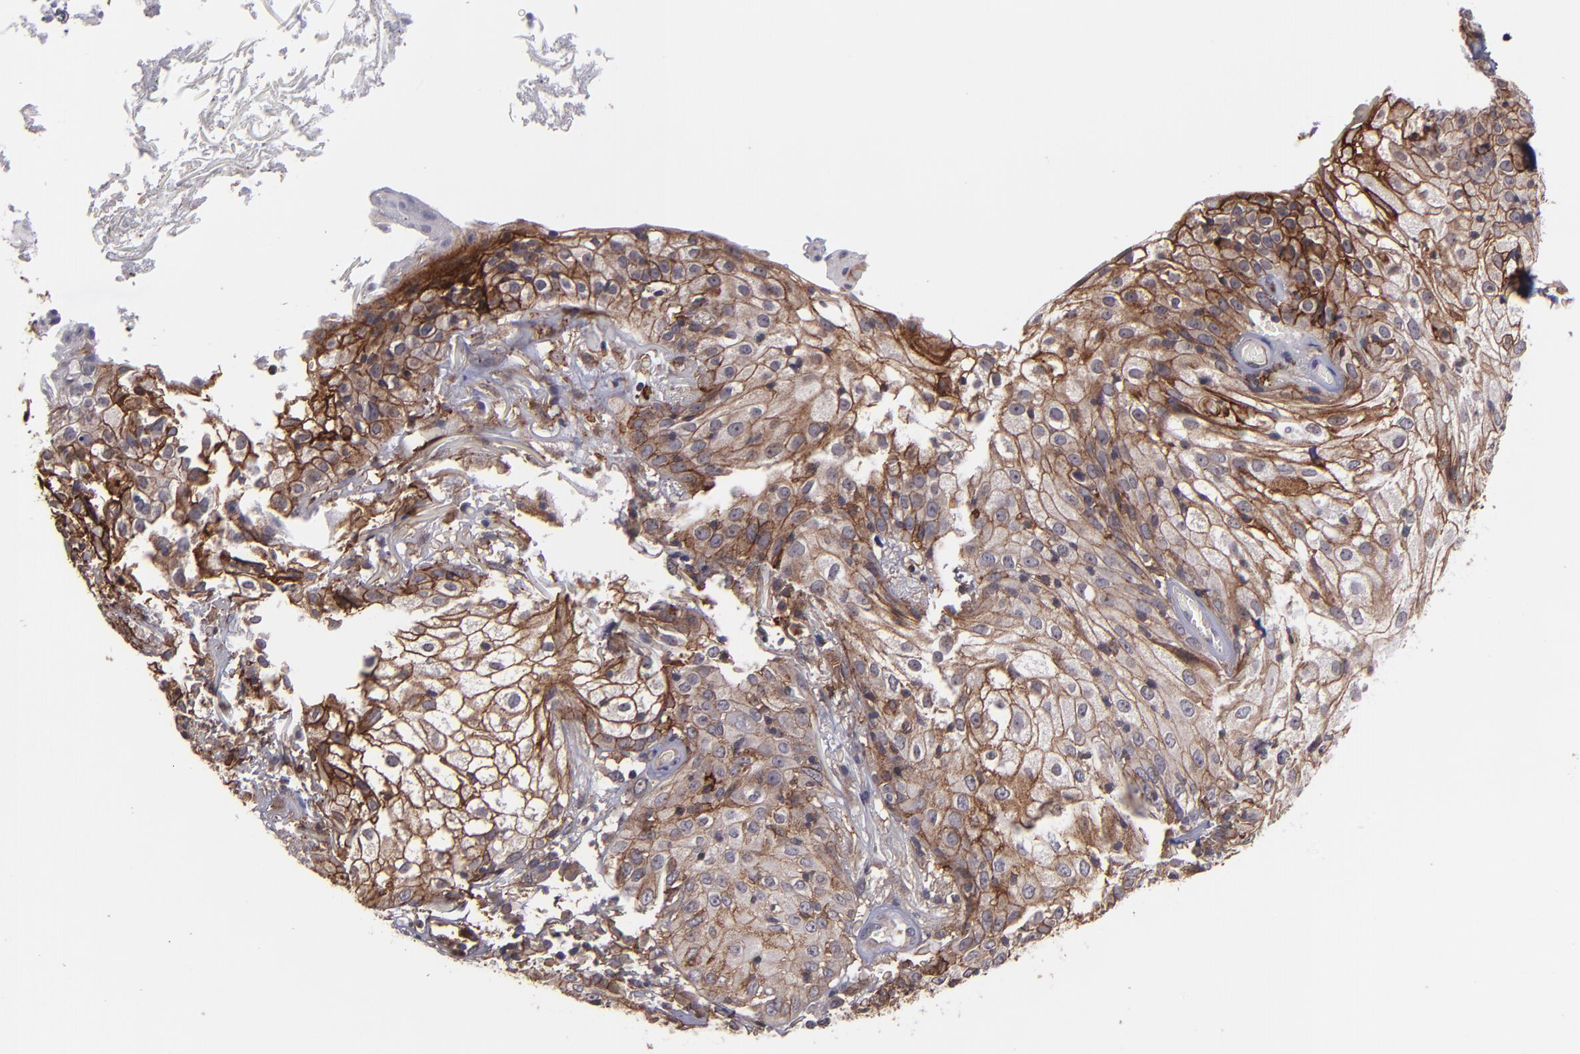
{"staining": {"intensity": "strong", "quantity": "25%-75%", "location": "cytoplasmic/membranous"}, "tissue": "skin cancer", "cell_type": "Tumor cells", "image_type": "cancer", "snomed": [{"axis": "morphology", "description": "Squamous cell carcinoma, NOS"}, {"axis": "topography", "description": "Skin"}], "caption": "A histopathology image showing strong cytoplasmic/membranous staining in about 25%-75% of tumor cells in skin cancer (squamous cell carcinoma), as visualized by brown immunohistochemical staining.", "gene": "ICAM1", "patient": {"sex": "male", "age": 65}}